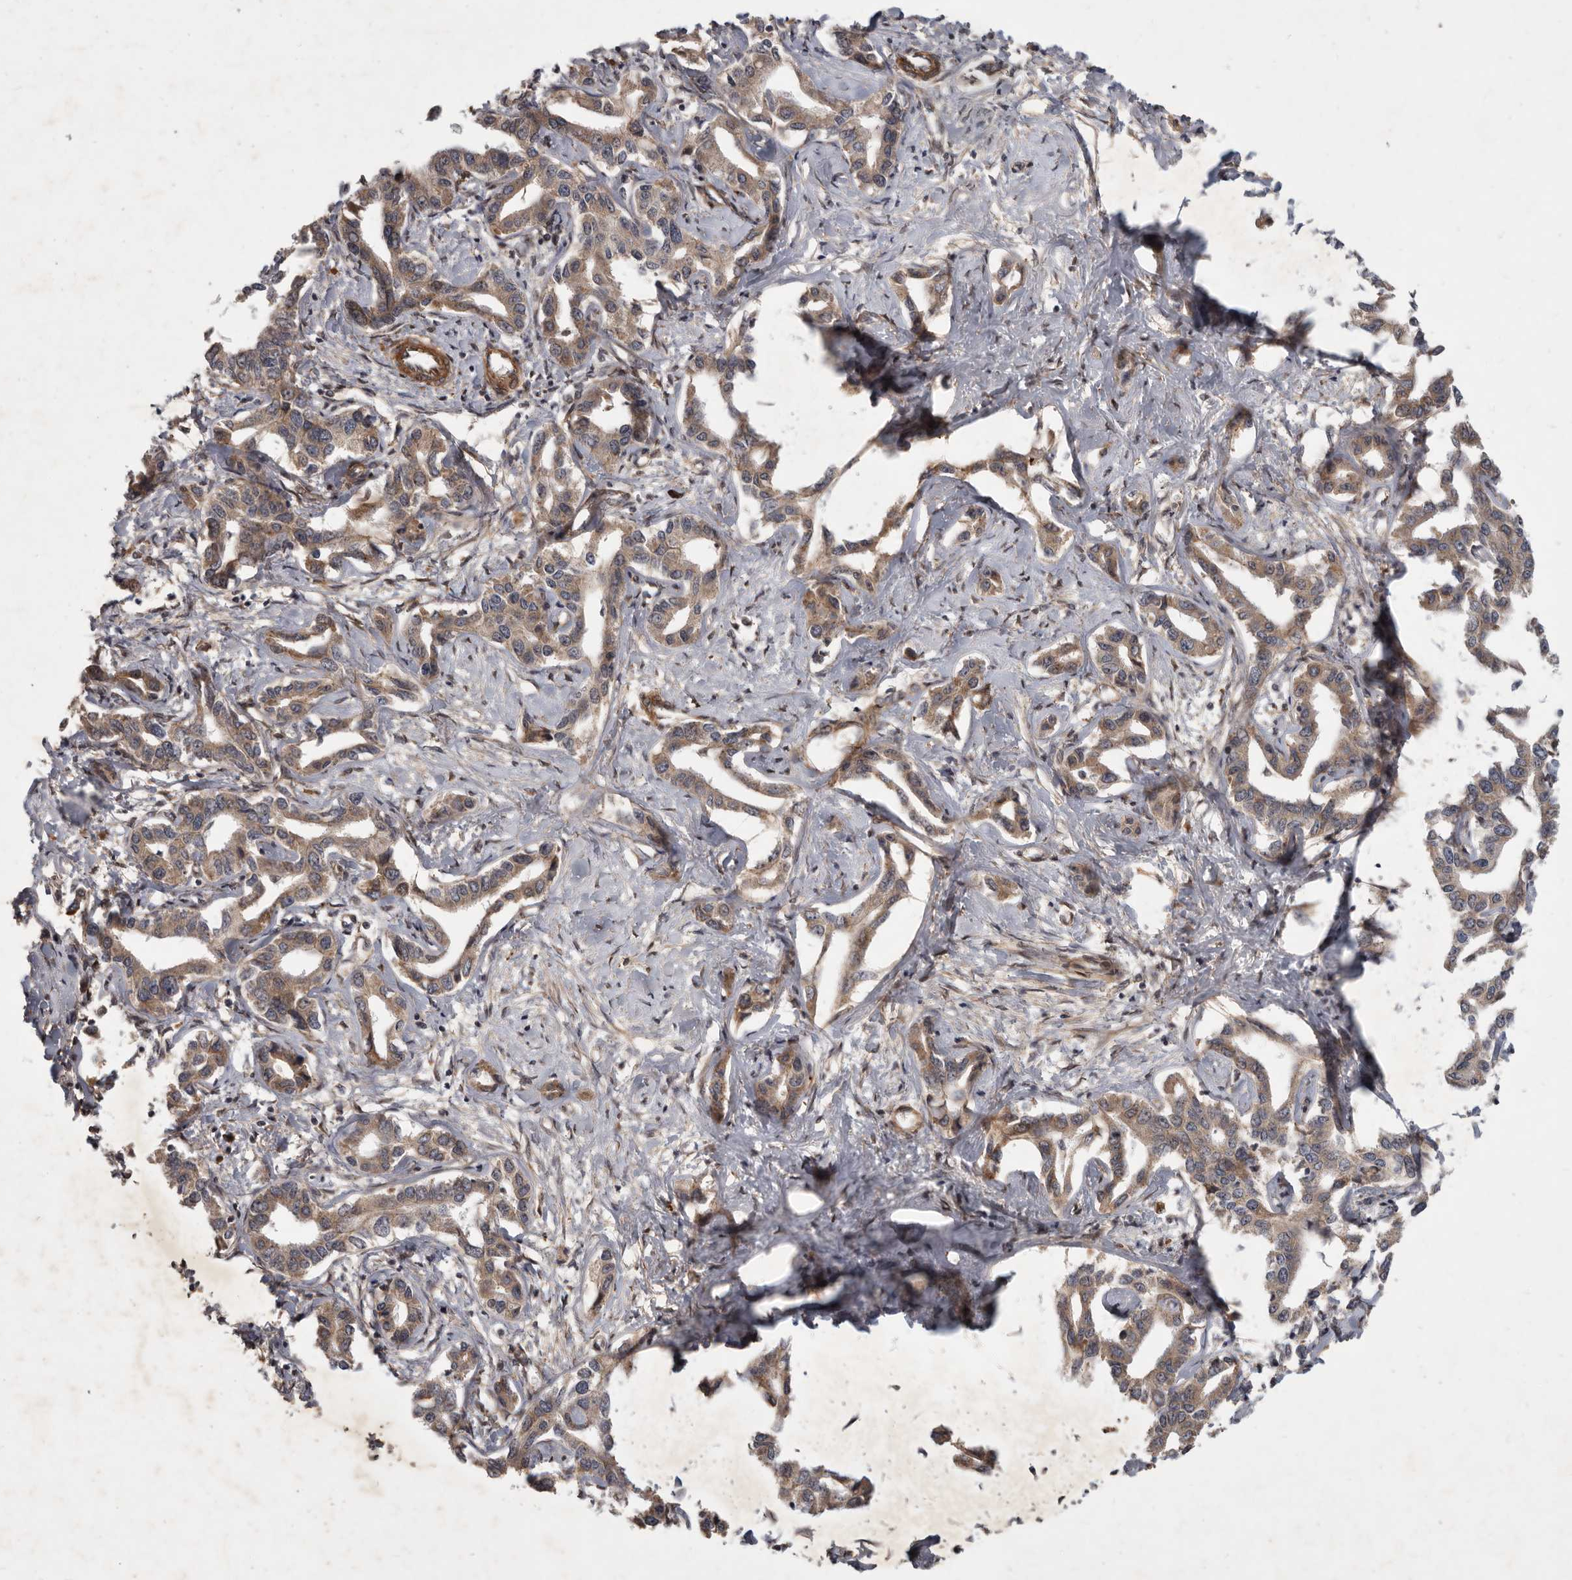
{"staining": {"intensity": "moderate", "quantity": ">75%", "location": "cytoplasmic/membranous"}, "tissue": "liver cancer", "cell_type": "Tumor cells", "image_type": "cancer", "snomed": [{"axis": "morphology", "description": "Cholangiocarcinoma"}, {"axis": "topography", "description": "Liver"}], "caption": "Immunohistochemical staining of human liver cholangiocarcinoma displays moderate cytoplasmic/membranous protein expression in about >75% of tumor cells.", "gene": "DNAJC28", "patient": {"sex": "male", "age": 59}}